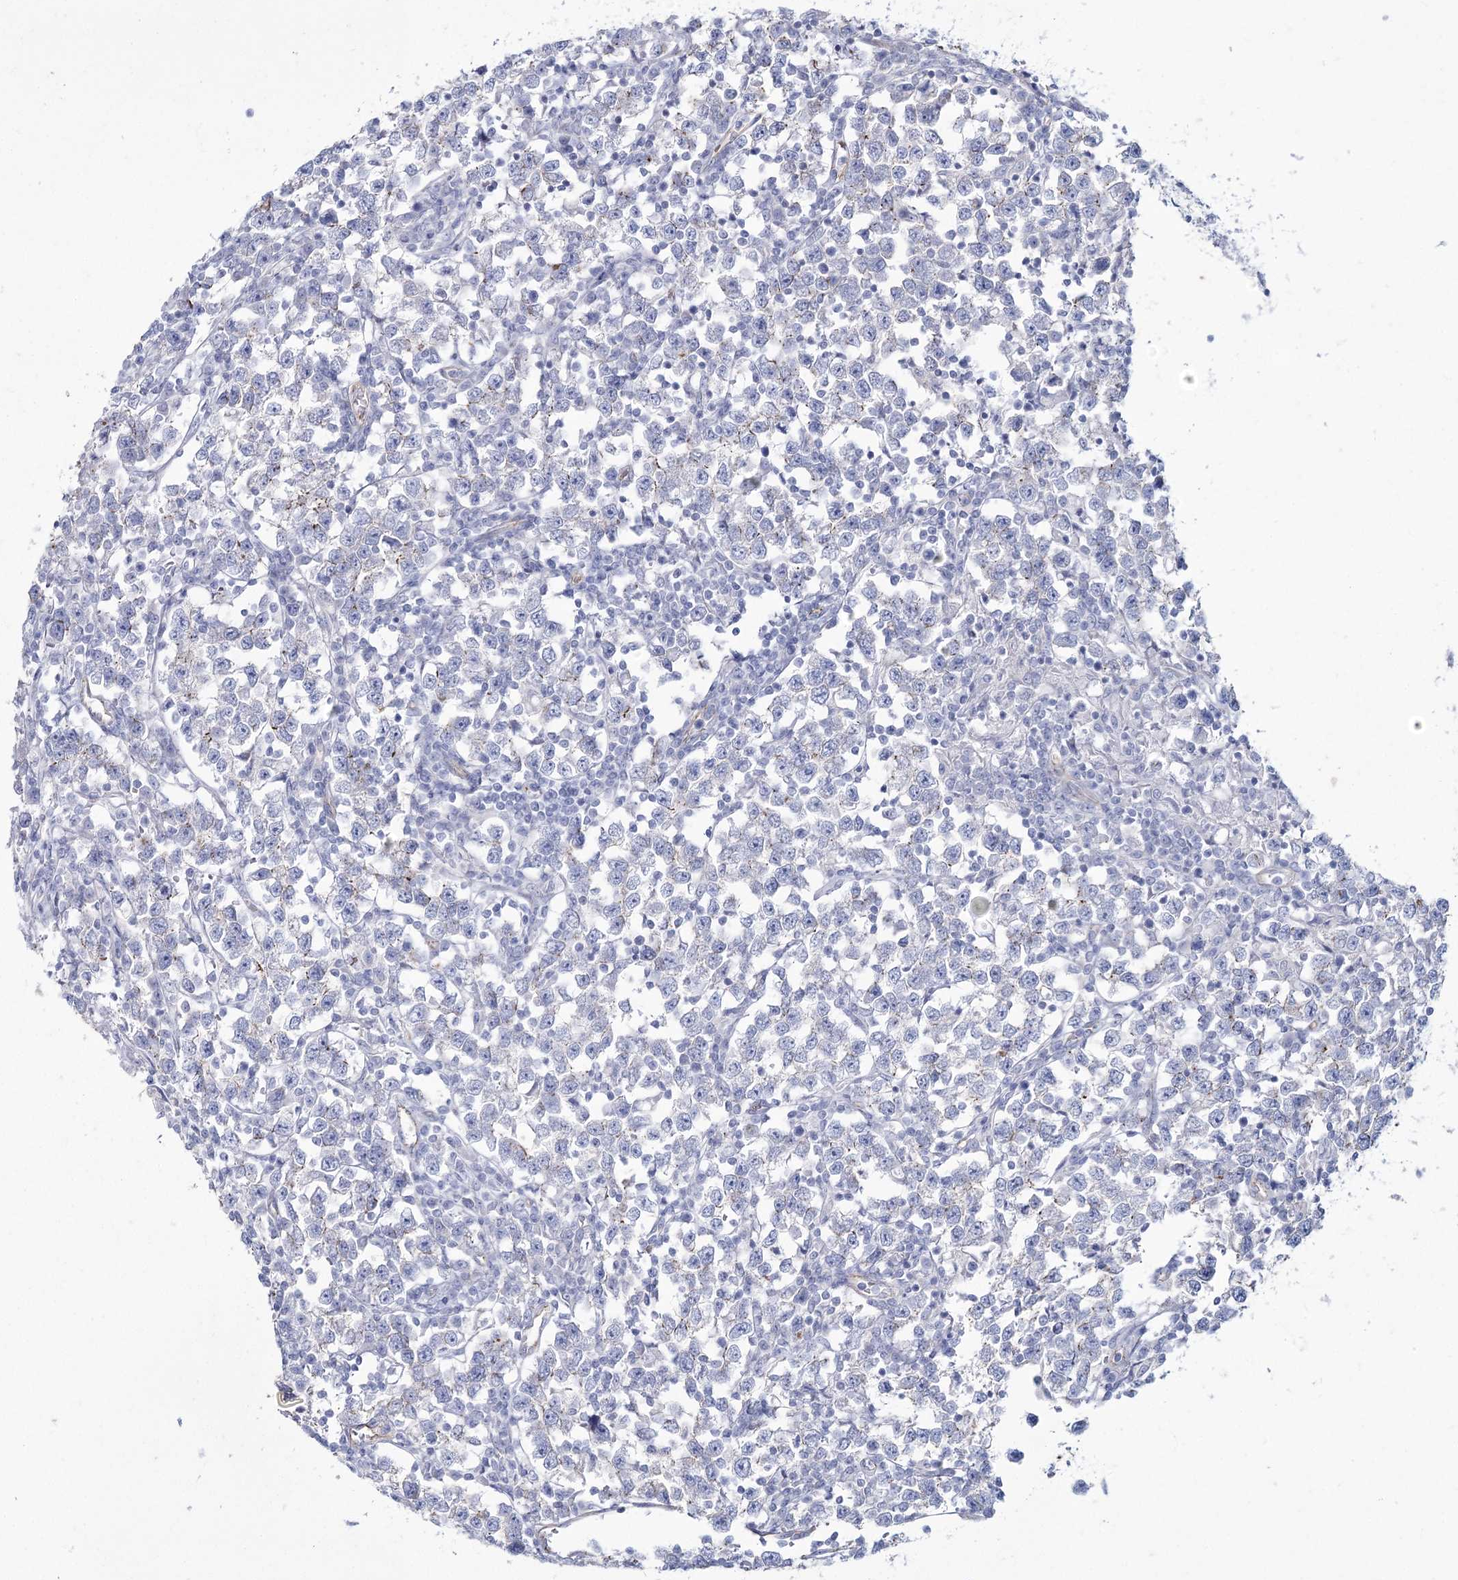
{"staining": {"intensity": "negative", "quantity": "none", "location": "none"}, "tissue": "testis cancer", "cell_type": "Tumor cells", "image_type": "cancer", "snomed": [{"axis": "morphology", "description": "Normal tissue, NOS"}, {"axis": "morphology", "description": "Seminoma, NOS"}, {"axis": "topography", "description": "Testis"}], "caption": "The histopathology image demonstrates no significant expression in tumor cells of testis seminoma.", "gene": "LDLRAD3", "patient": {"sex": "male", "age": 43}}